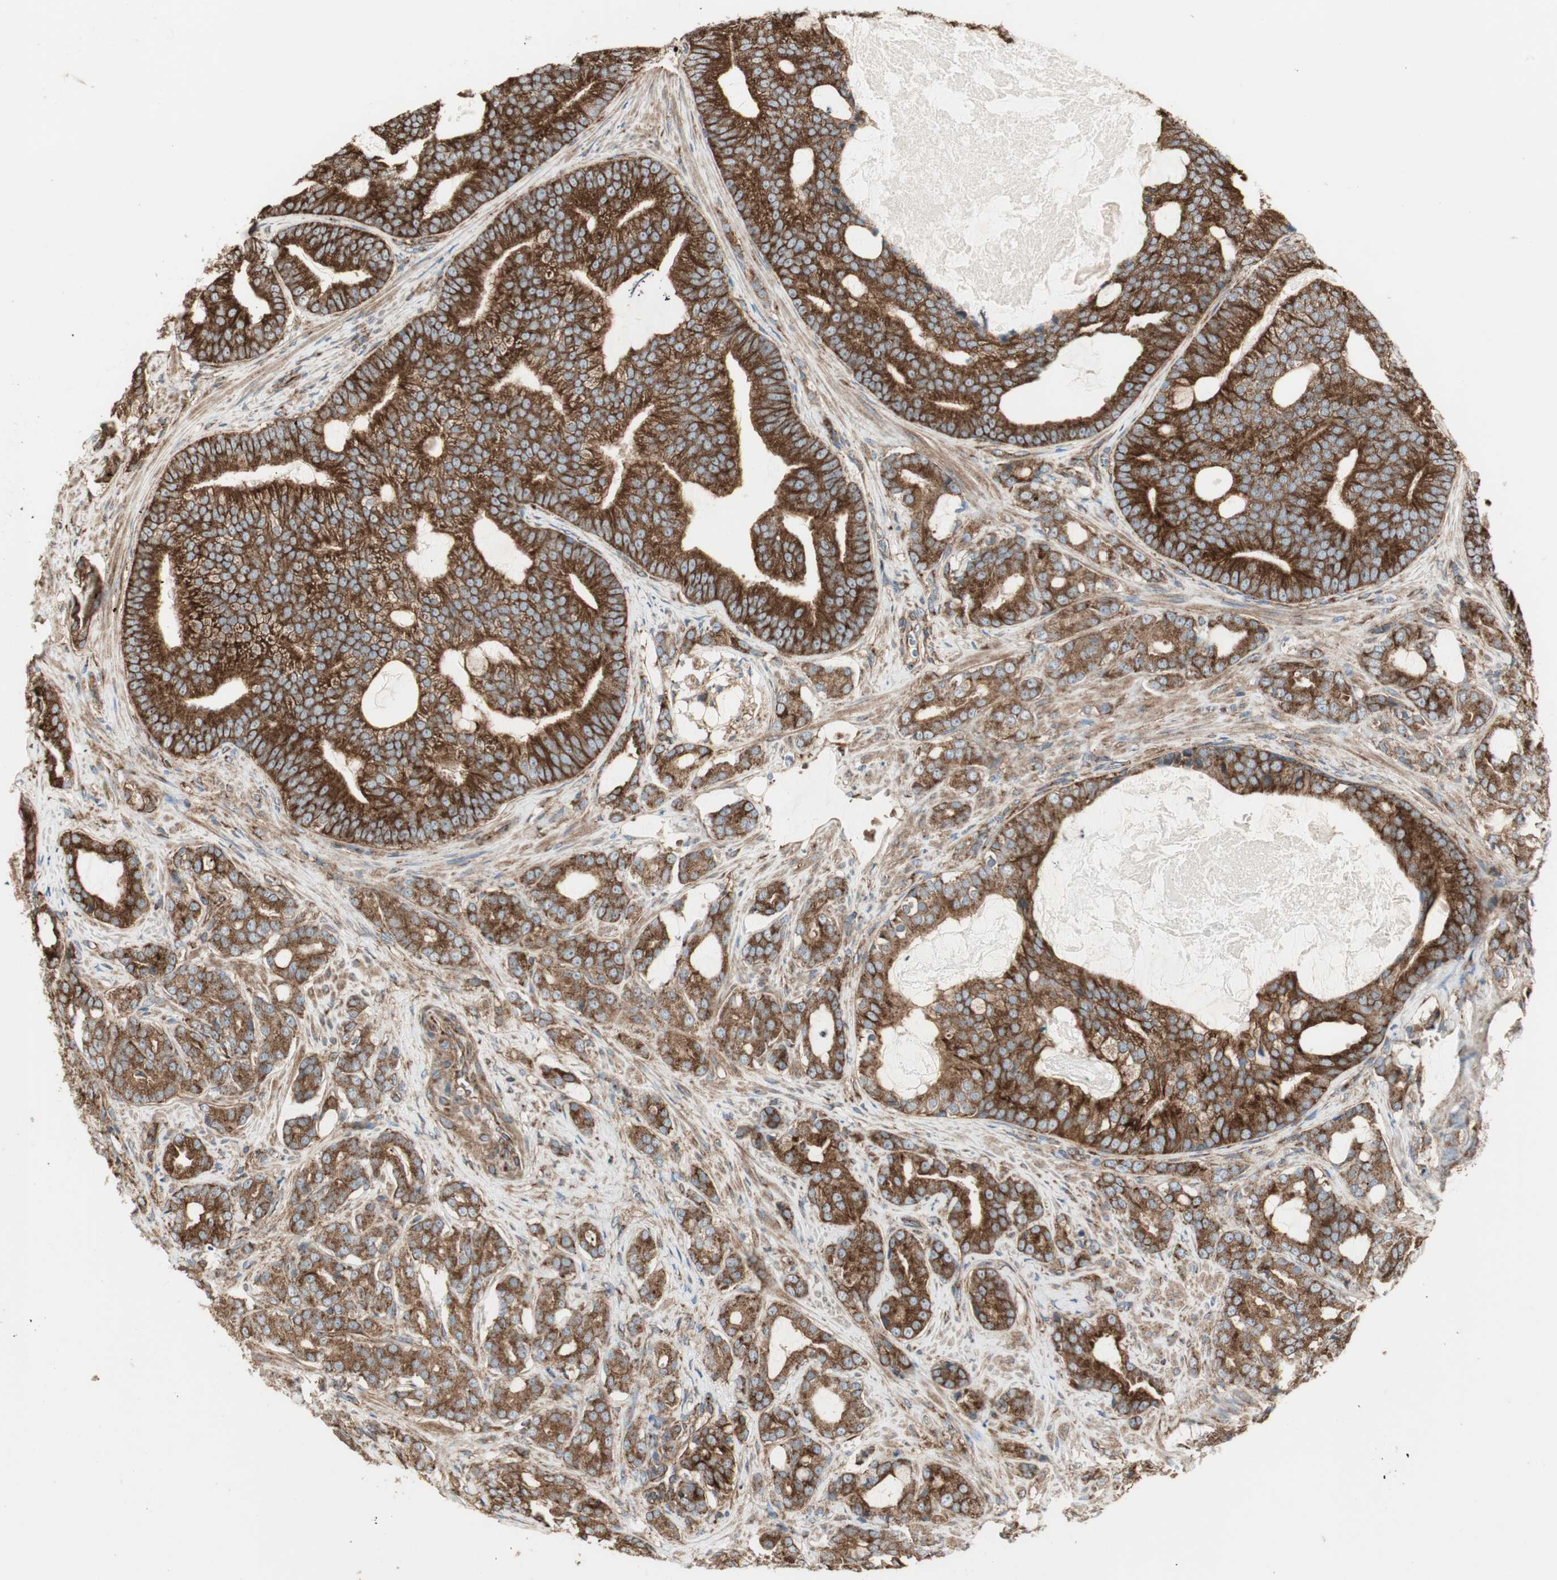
{"staining": {"intensity": "strong", "quantity": ">75%", "location": "cytoplasmic/membranous"}, "tissue": "prostate cancer", "cell_type": "Tumor cells", "image_type": "cancer", "snomed": [{"axis": "morphology", "description": "Adenocarcinoma, Low grade"}, {"axis": "topography", "description": "Prostate"}], "caption": "DAB (3,3'-diaminobenzidine) immunohistochemical staining of human prostate adenocarcinoma (low-grade) displays strong cytoplasmic/membranous protein positivity in about >75% of tumor cells.", "gene": "H6PD", "patient": {"sex": "male", "age": 58}}